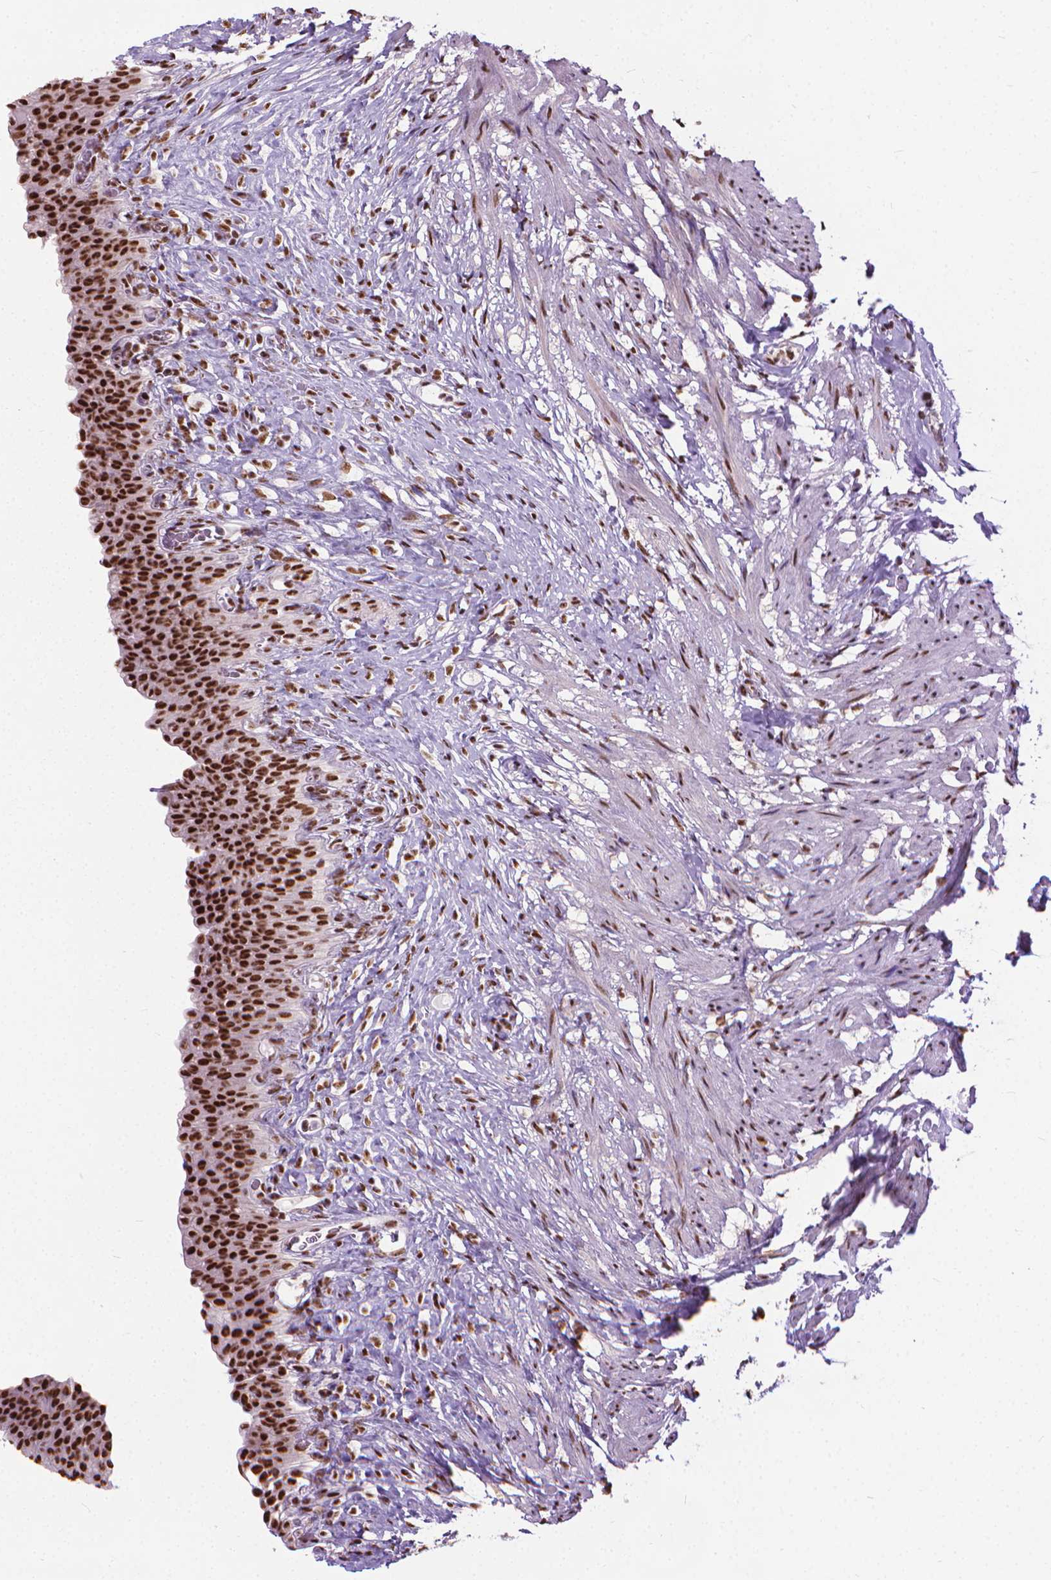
{"staining": {"intensity": "strong", "quantity": ">75%", "location": "nuclear"}, "tissue": "urinary bladder", "cell_type": "Urothelial cells", "image_type": "normal", "snomed": [{"axis": "morphology", "description": "Normal tissue, NOS"}, {"axis": "topography", "description": "Urinary bladder"}, {"axis": "topography", "description": "Prostate"}], "caption": "This image exhibits unremarkable urinary bladder stained with IHC to label a protein in brown. The nuclear of urothelial cells show strong positivity for the protein. Nuclei are counter-stained blue.", "gene": "AKAP8", "patient": {"sex": "male", "age": 76}}